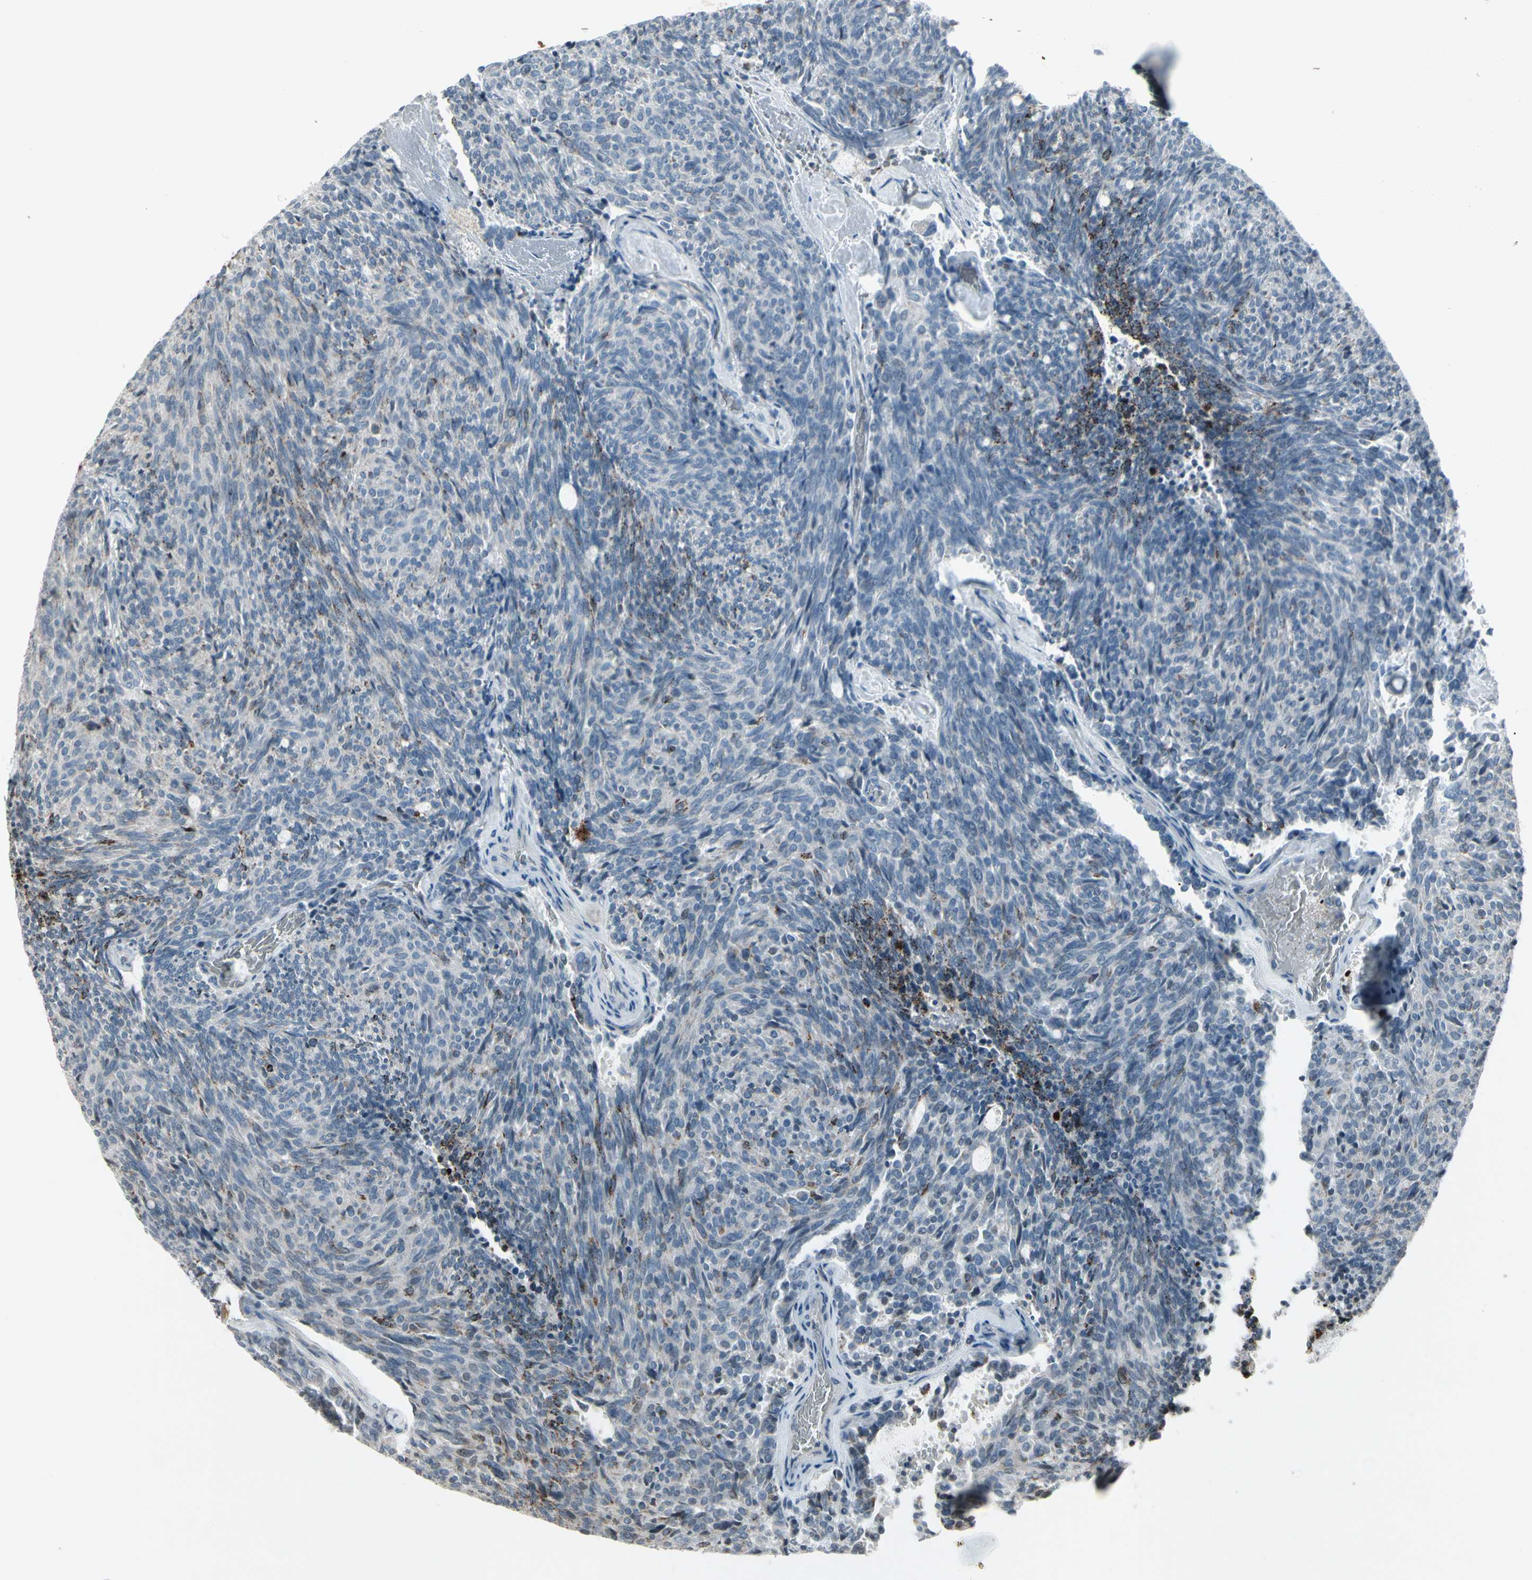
{"staining": {"intensity": "strong", "quantity": "<25%", "location": "cytoplasmic/membranous"}, "tissue": "carcinoid", "cell_type": "Tumor cells", "image_type": "cancer", "snomed": [{"axis": "morphology", "description": "Carcinoid, malignant, NOS"}, {"axis": "topography", "description": "Pancreas"}], "caption": "Immunohistochemistry (IHC) histopathology image of neoplastic tissue: human carcinoid stained using IHC shows medium levels of strong protein expression localized specifically in the cytoplasmic/membranous of tumor cells, appearing as a cytoplasmic/membranous brown color.", "gene": "ARG2", "patient": {"sex": "female", "age": 54}}